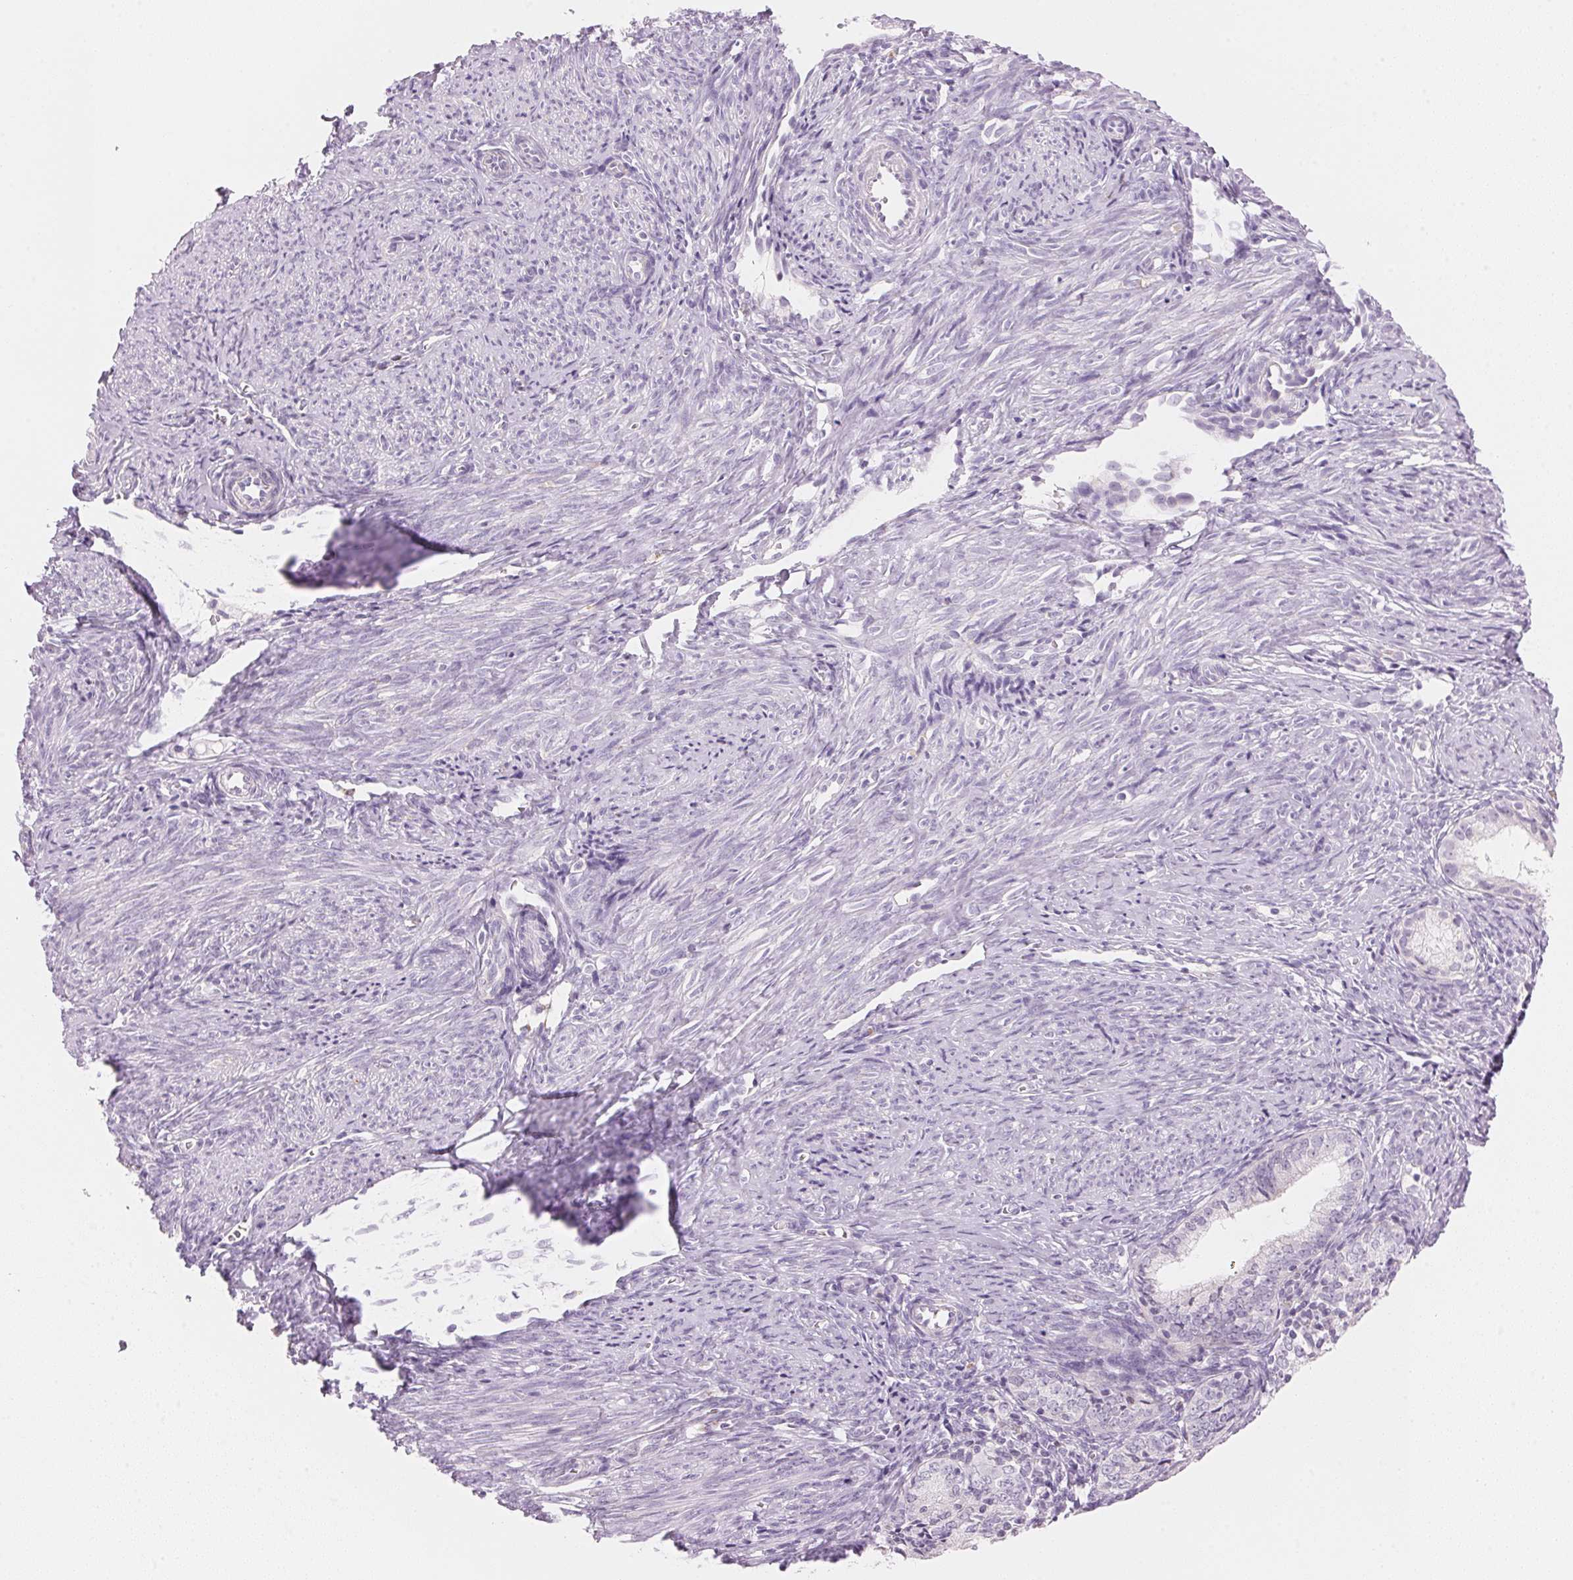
{"staining": {"intensity": "negative", "quantity": "none", "location": "none"}, "tissue": "endometrial cancer", "cell_type": "Tumor cells", "image_type": "cancer", "snomed": [{"axis": "morphology", "description": "Adenocarcinoma, NOS"}, {"axis": "topography", "description": "Endometrium"}], "caption": "This histopathology image is of endometrial cancer (adenocarcinoma) stained with immunohistochemistry (IHC) to label a protein in brown with the nuclei are counter-stained blue. There is no positivity in tumor cells.", "gene": "HOXB13", "patient": {"sex": "female", "age": 55}}